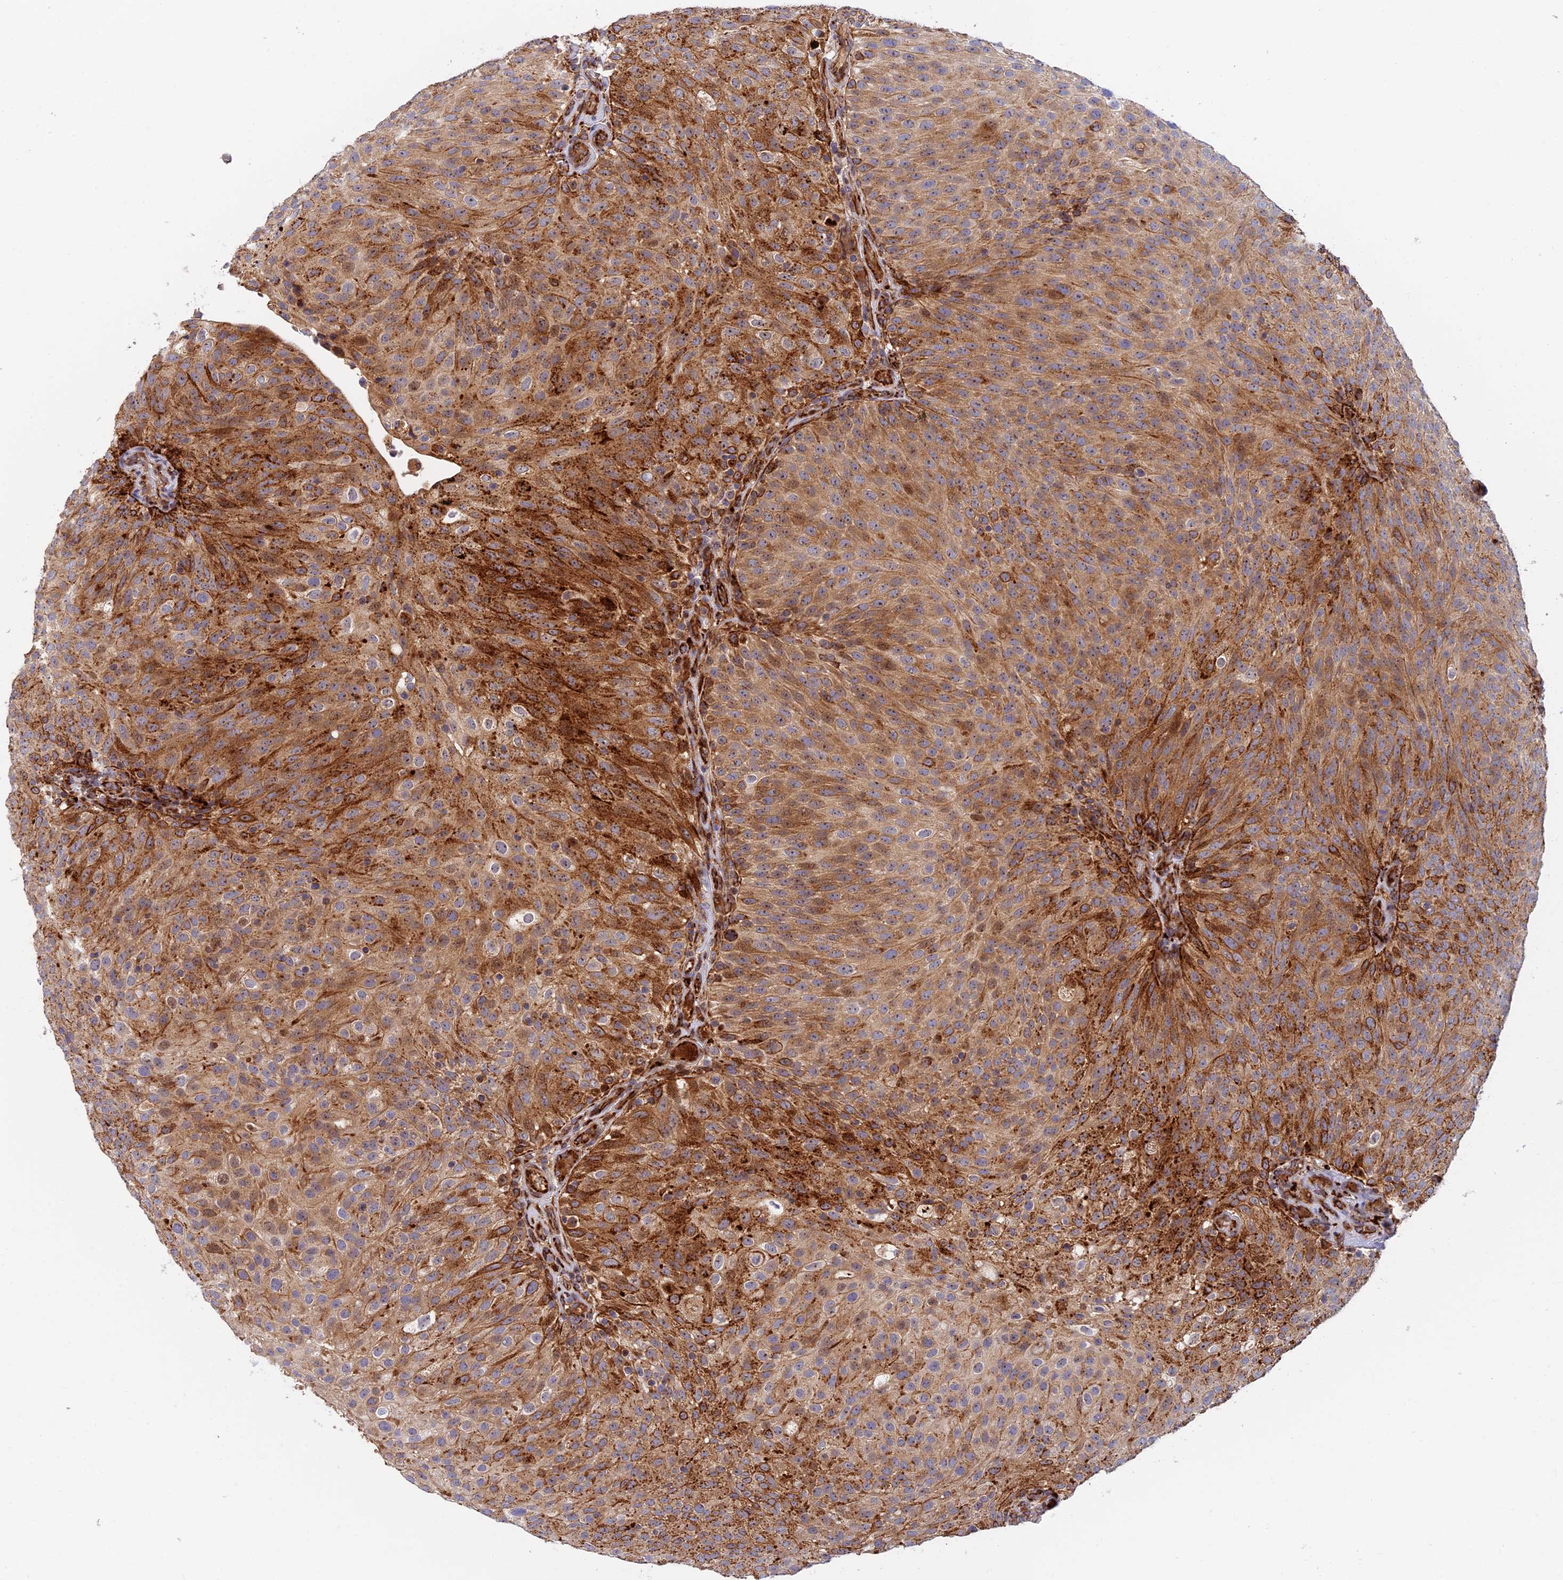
{"staining": {"intensity": "strong", "quantity": ">75%", "location": "cytoplasmic/membranous"}, "tissue": "urothelial cancer", "cell_type": "Tumor cells", "image_type": "cancer", "snomed": [{"axis": "morphology", "description": "Urothelial carcinoma, Low grade"}, {"axis": "topography", "description": "Urinary bladder"}], "caption": "About >75% of tumor cells in urothelial cancer display strong cytoplasmic/membranous protein staining as visualized by brown immunohistochemical staining.", "gene": "PPP2R3C", "patient": {"sex": "male", "age": 78}}